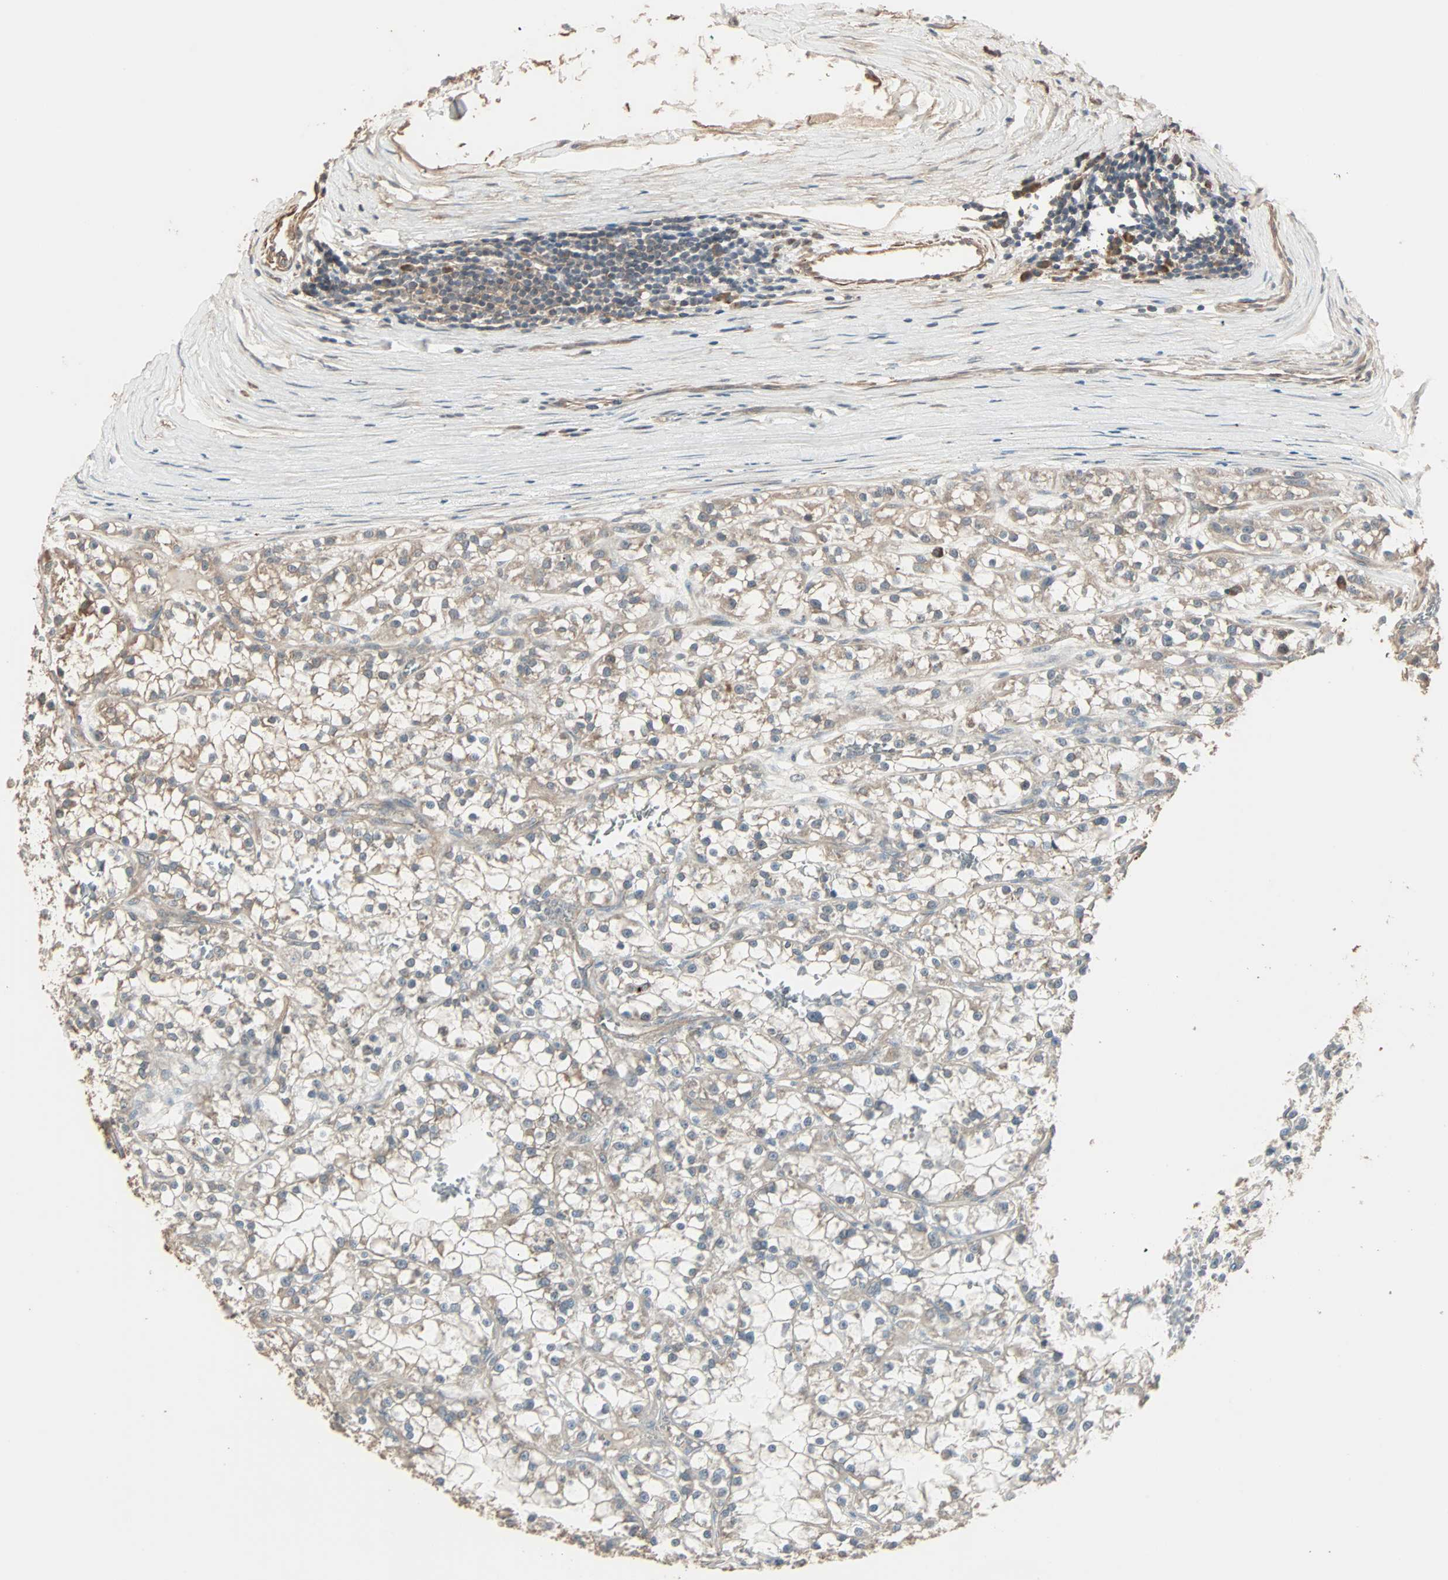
{"staining": {"intensity": "weak", "quantity": "25%-75%", "location": "cytoplasmic/membranous"}, "tissue": "renal cancer", "cell_type": "Tumor cells", "image_type": "cancer", "snomed": [{"axis": "morphology", "description": "Adenocarcinoma, NOS"}, {"axis": "topography", "description": "Kidney"}], "caption": "This photomicrograph reveals IHC staining of renal adenocarcinoma, with low weak cytoplasmic/membranous staining in approximately 25%-75% of tumor cells.", "gene": "GALNT3", "patient": {"sex": "female", "age": 52}}